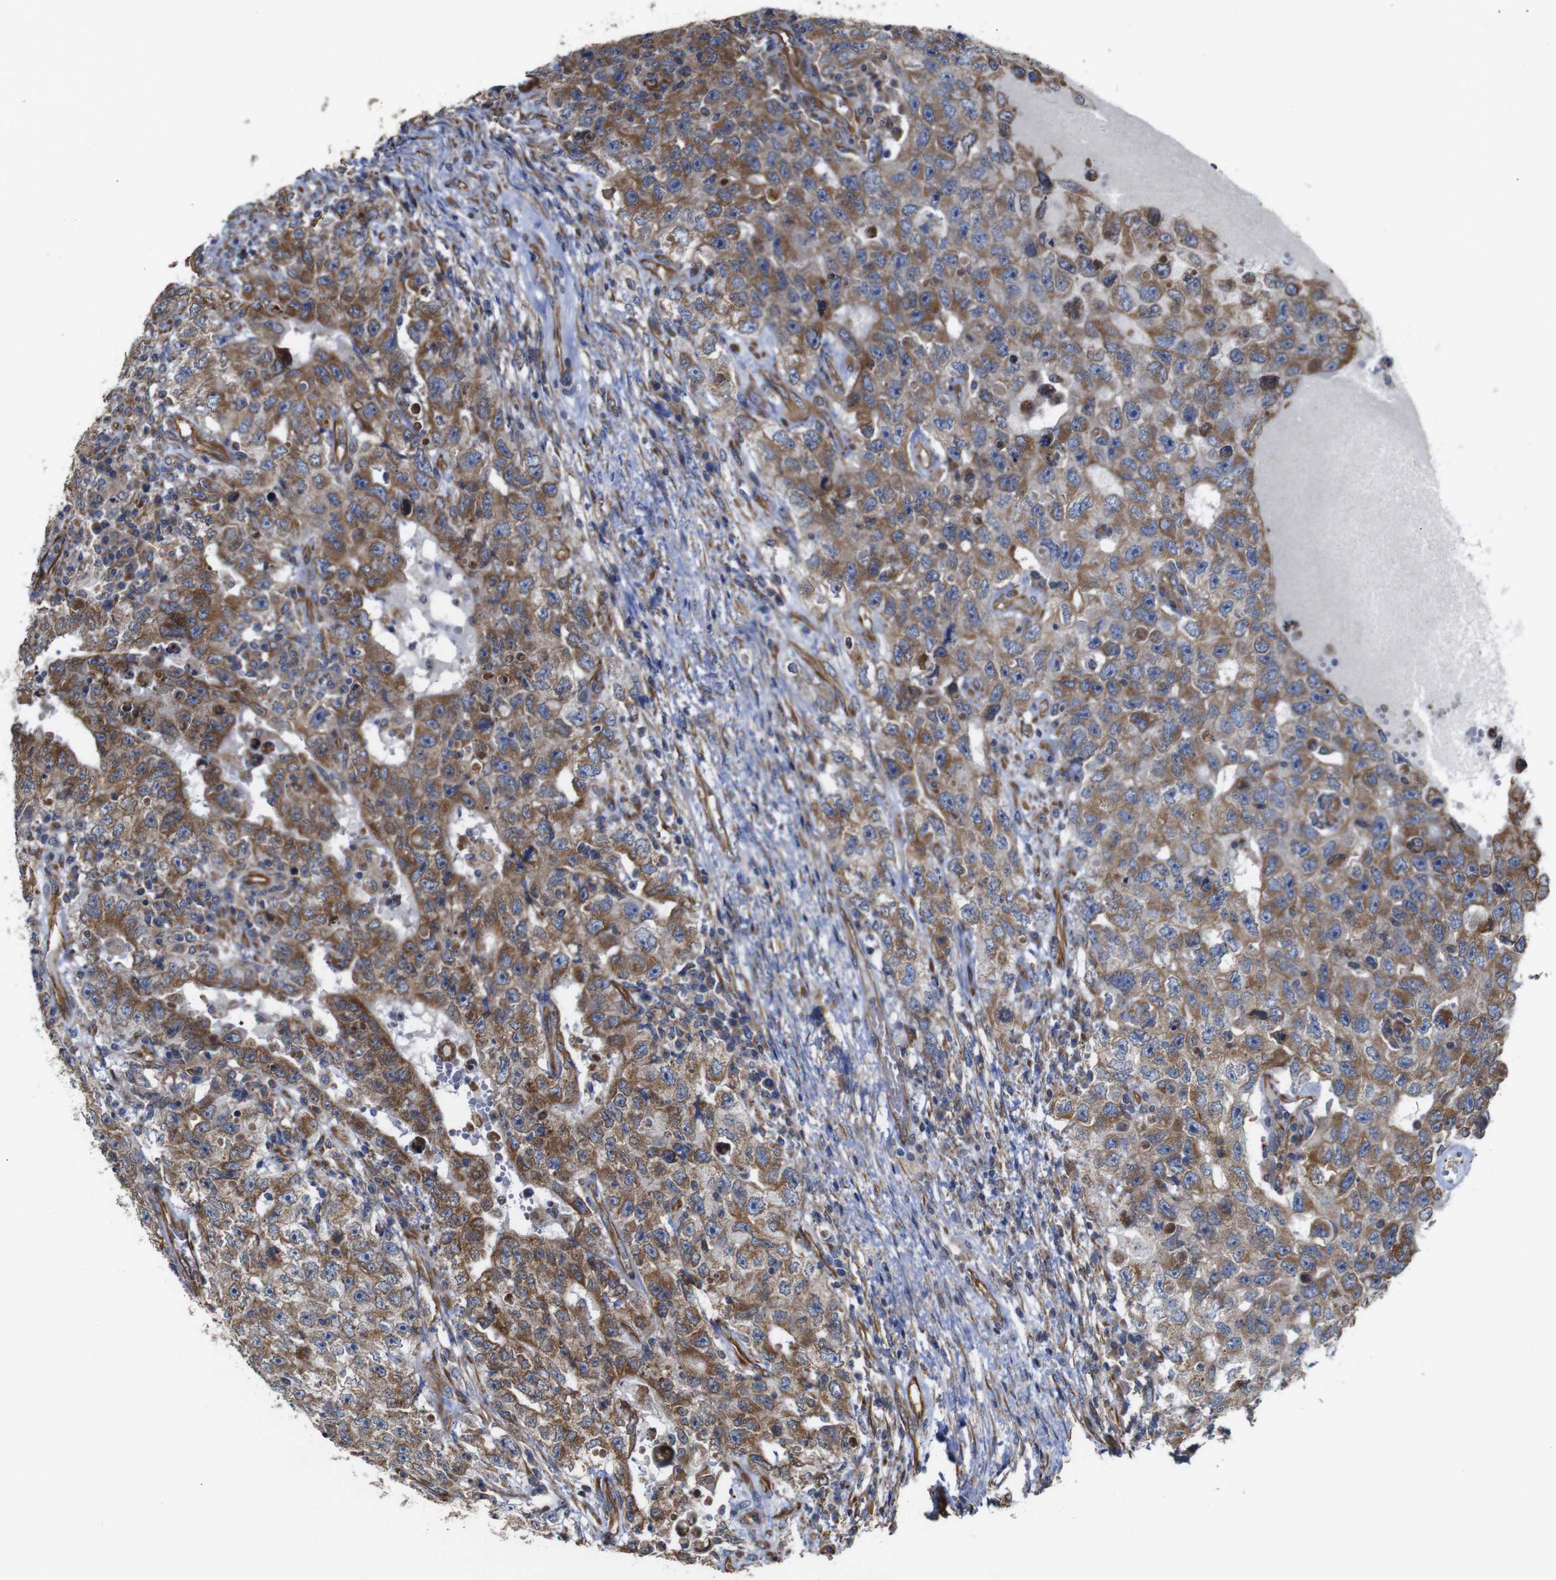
{"staining": {"intensity": "moderate", "quantity": ">75%", "location": "cytoplasmic/membranous"}, "tissue": "testis cancer", "cell_type": "Tumor cells", "image_type": "cancer", "snomed": [{"axis": "morphology", "description": "Carcinoma, Embryonal, NOS"}, {"axis": "topography", "description": "Testis"}], "caption": "IHC of human testis cancer (embryonal carcinoma) shows medium levels of moderate cytoplasmic/membranous staining in about >75% of tumor cells.", "gene": "POMK", "patient": {"sex": "male", "age": 26}}